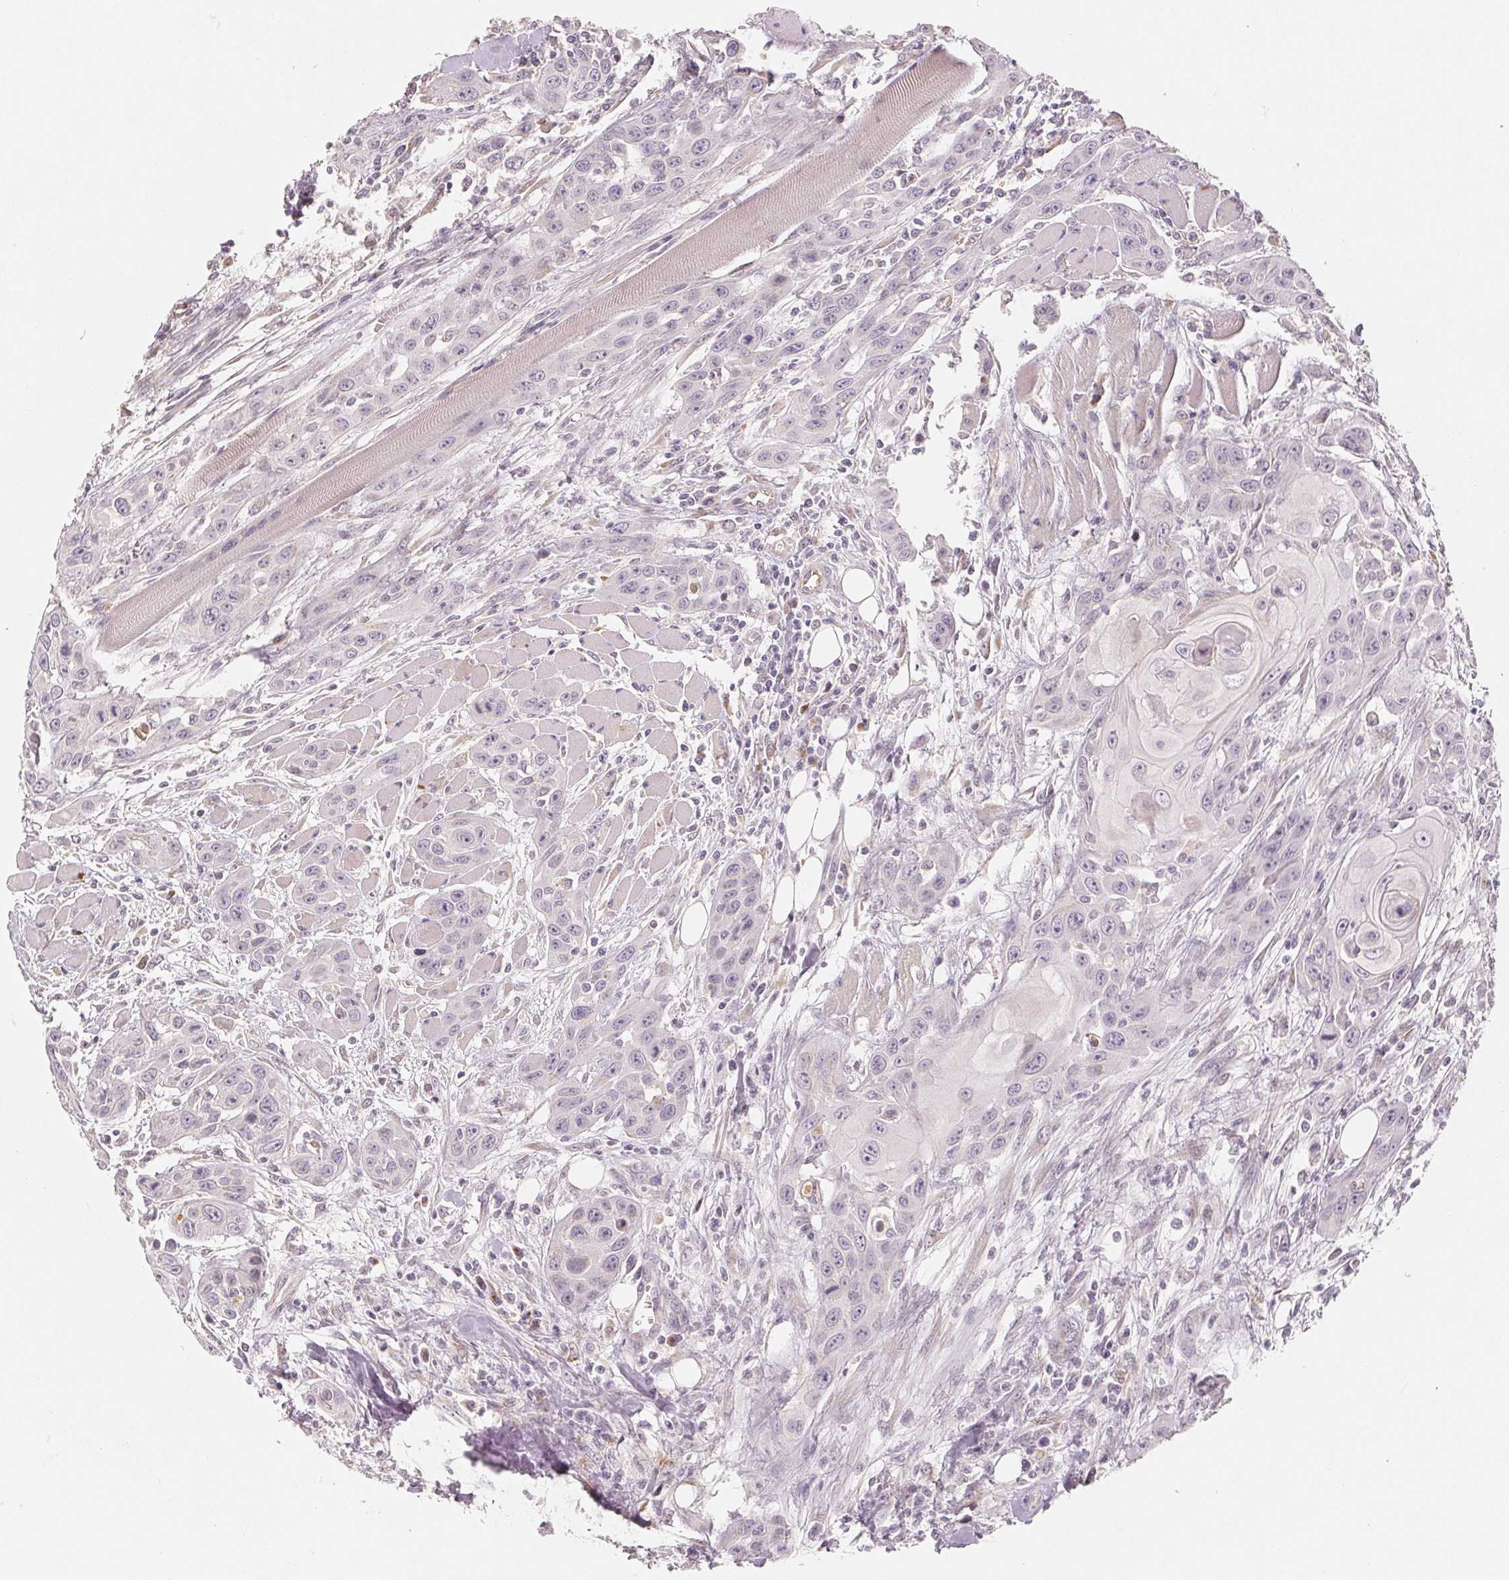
{"staining": {"intensity": "negative", "quantity": "none", "location": "none"}, "tissue": "head and neck cancer", "cell_type": "Tumor cells", "image_type": "cancer", "snomed": [{"axis": "morphology", "description": "Squamous cell carcinoma, NOS"}, {"axis": "topography", "description": "Head-Neck"}], "caption": "Immunohistochemistry (IHC) photomicrograph of human head and neck squamous cell carcinoma stained for a protein (brown), which shows no positivity in tumor cells.", "gene": "TMSB15B", "patient": {"sex": "female", "age": 80}}